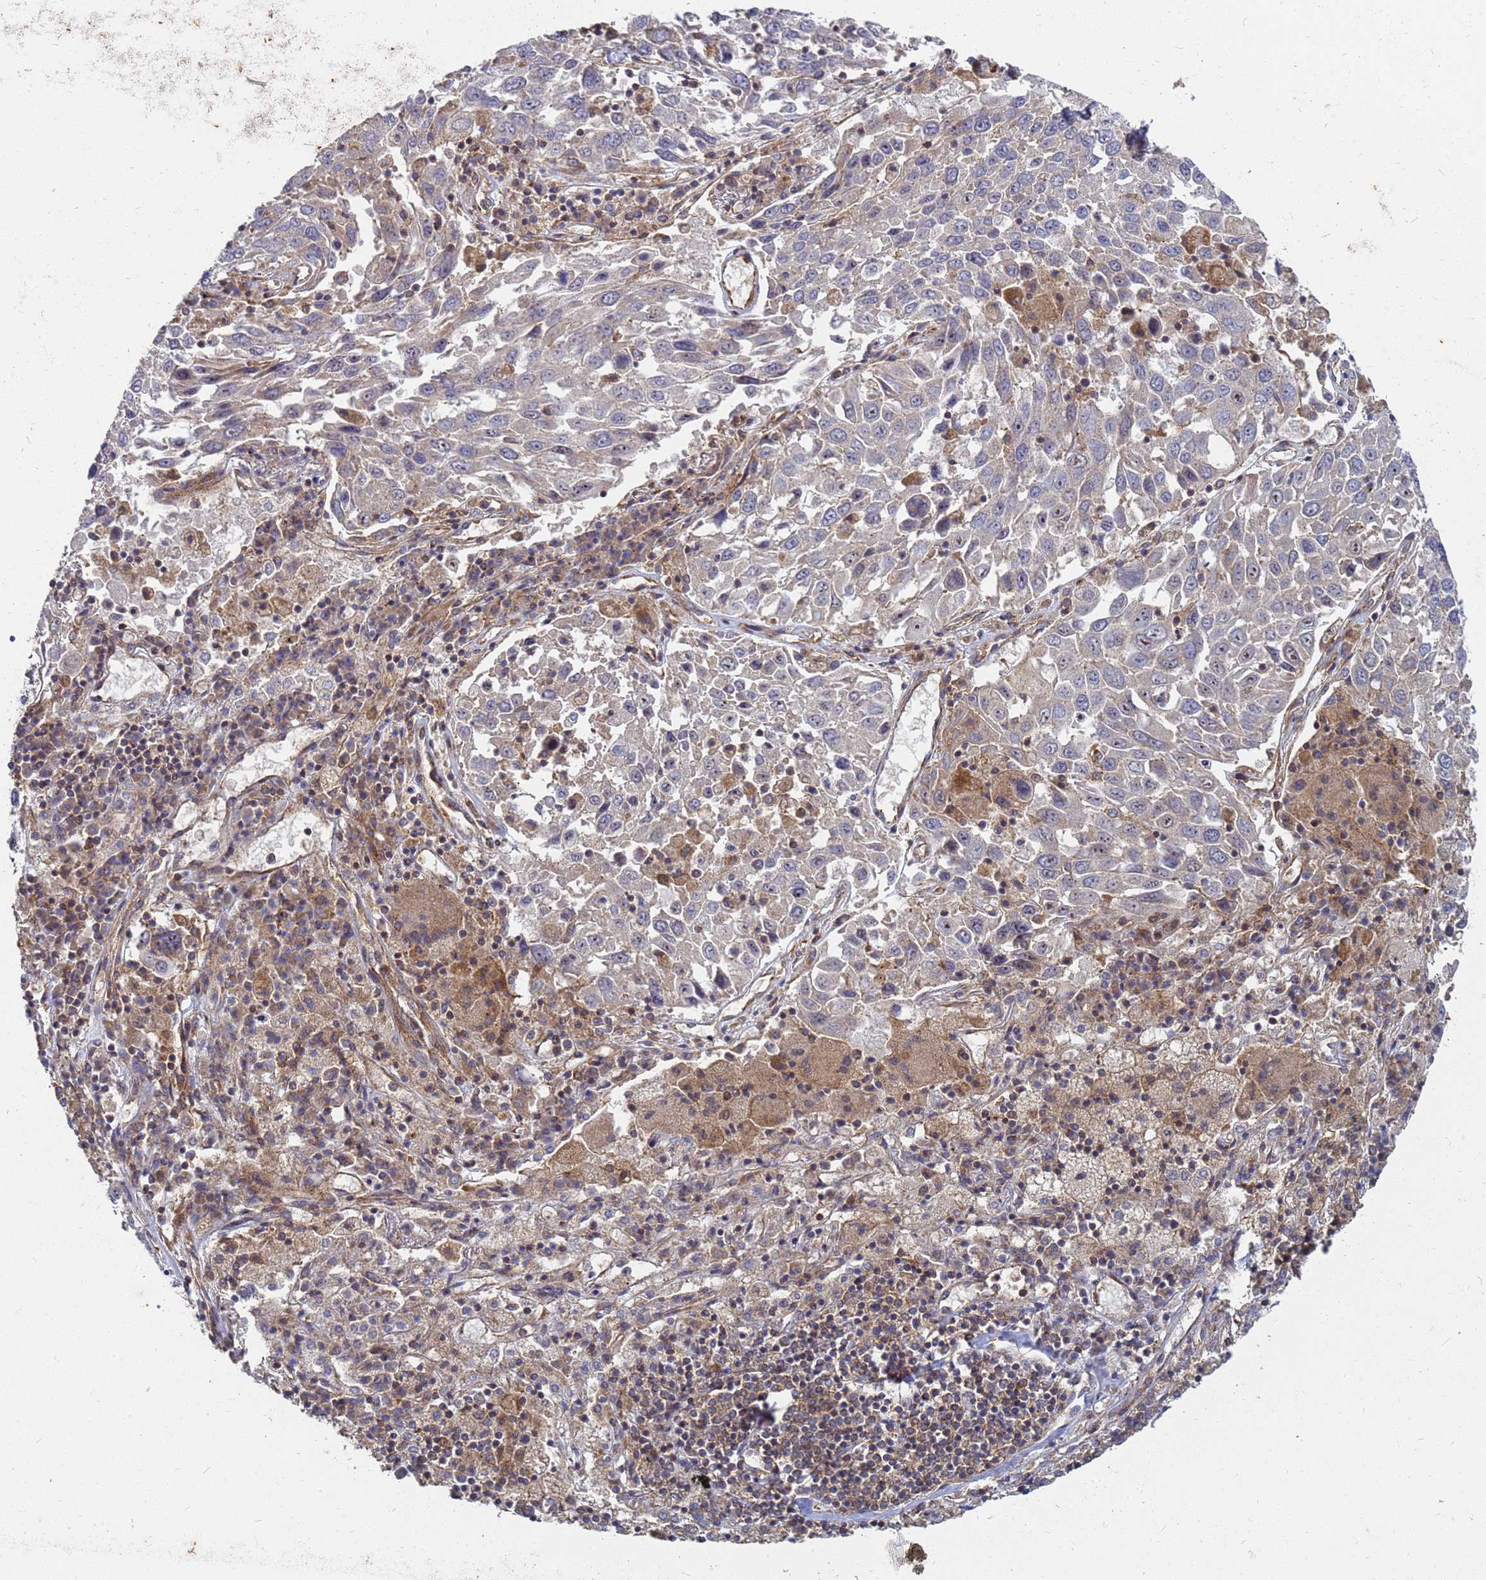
{"staining": {"intensity": "negative", "quantity": "none", "location": "none"}, "tissue": "lung cancer", "cell_type": "Tumor cells", "image_type": "cancer", "snomed": [{"axis": "morphology", "description": "Squamous cell carcinoma, NOS"}, {"axis": "topography", "description": "Lung"}], "caption": "Immunohistochemistry (IHC) photomicrograph of human lung cancer (squamous cell carcinoma) stained for a protein (brown), which demonstrates no positivity in tumor cells.", "gene": "CDC34", "patient": {"sex": "male", "age": 65}}